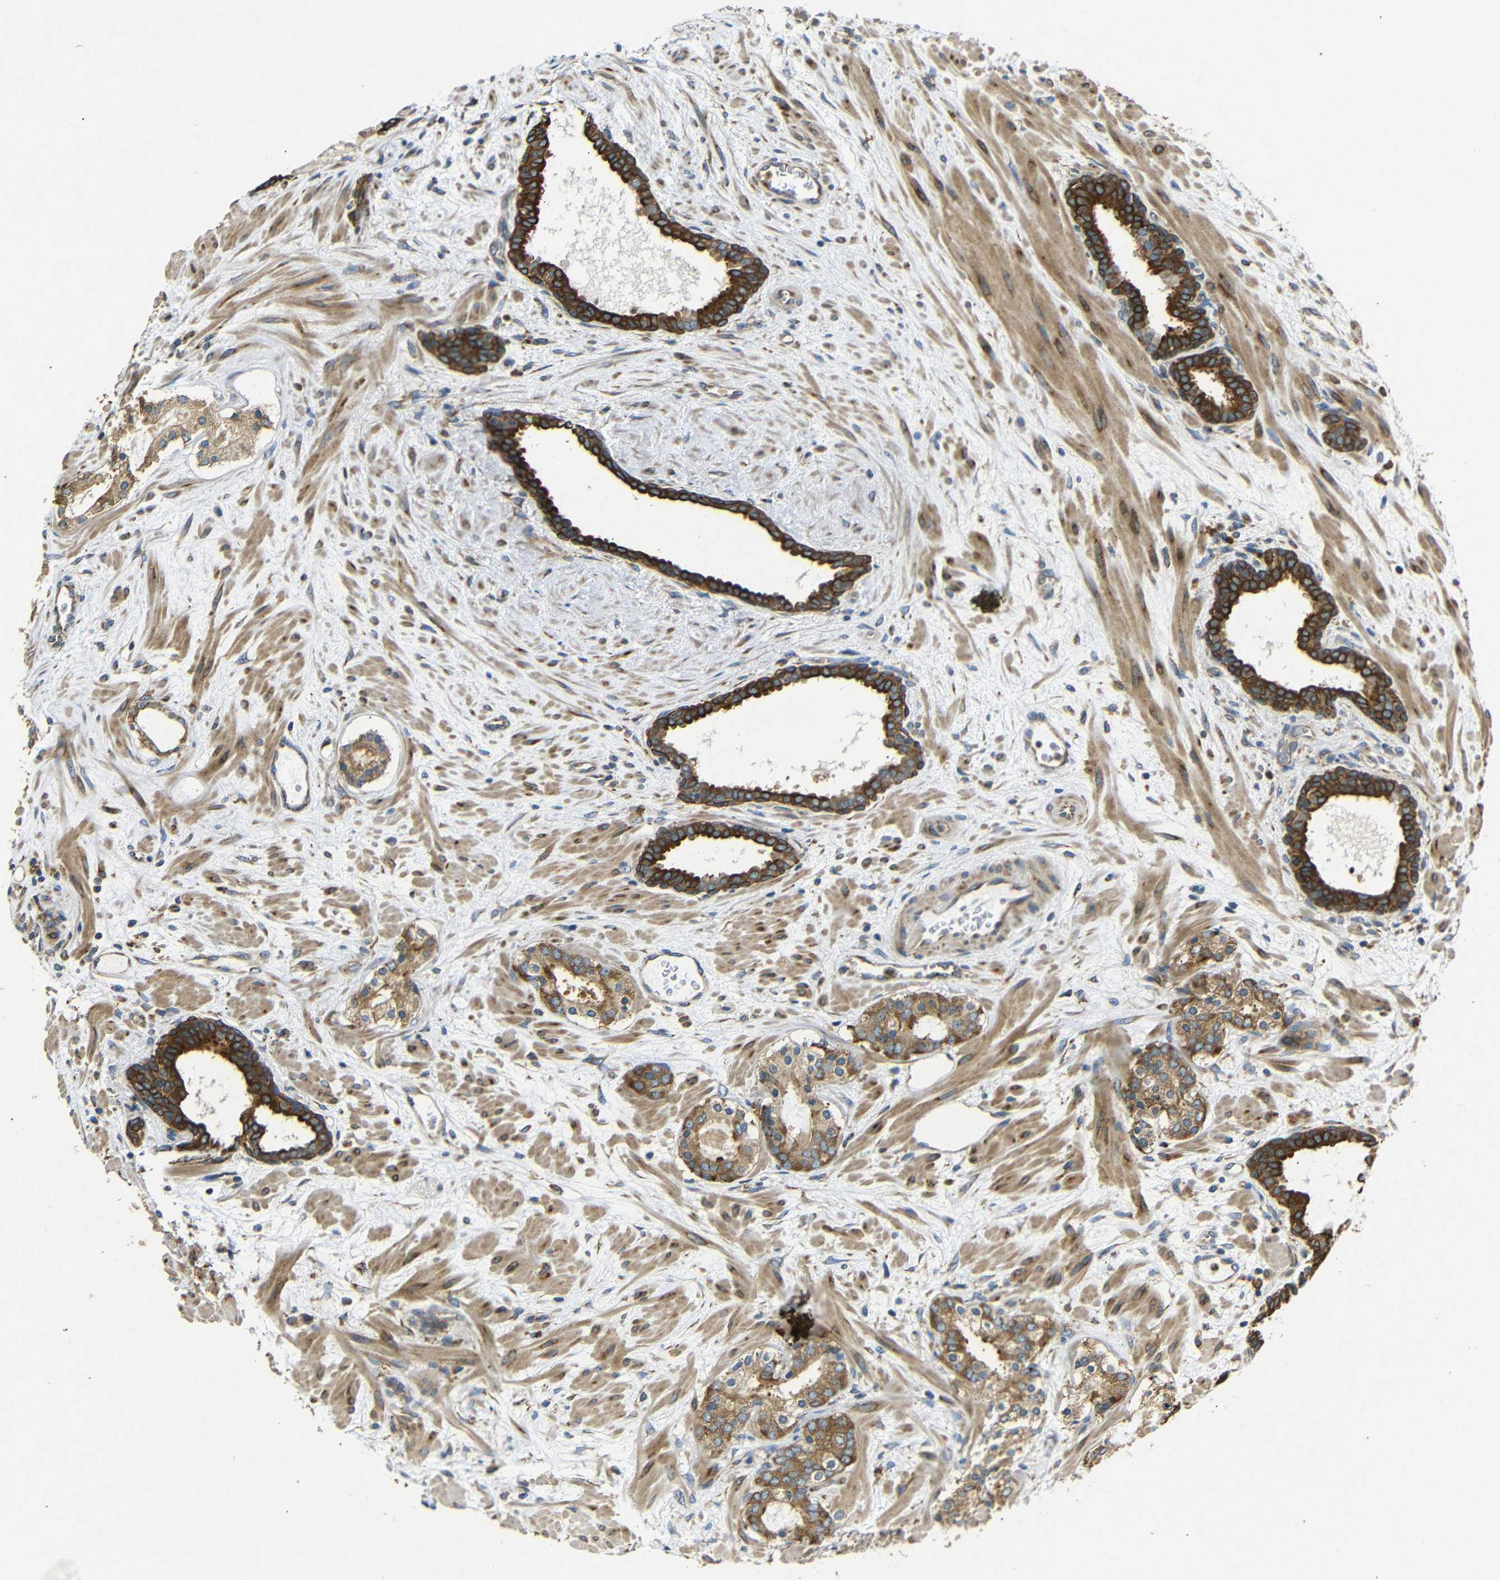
{"staining": {"intensity": "strong", "quantity": ">75%", "location": "cytoplasmic/membranous"}, "tissue": "prostate cancer", "cell_type": "Tumor cells", "image_type": "cancer", "snomed": [{"axis": "morphology", "description": "Adenocarcinoma, Low grade"}, {"axis": "topography", "description": "Prostate"}], "caption": "Immunohistochemical staining of human low-grade adenocarcinoma (prostate) exhibits strong cytoplasmic/membranous protein staining in approximately >75% of tumor cells.", "gene": "BTF3", "patient": {"sex": "male", "age": 63}}